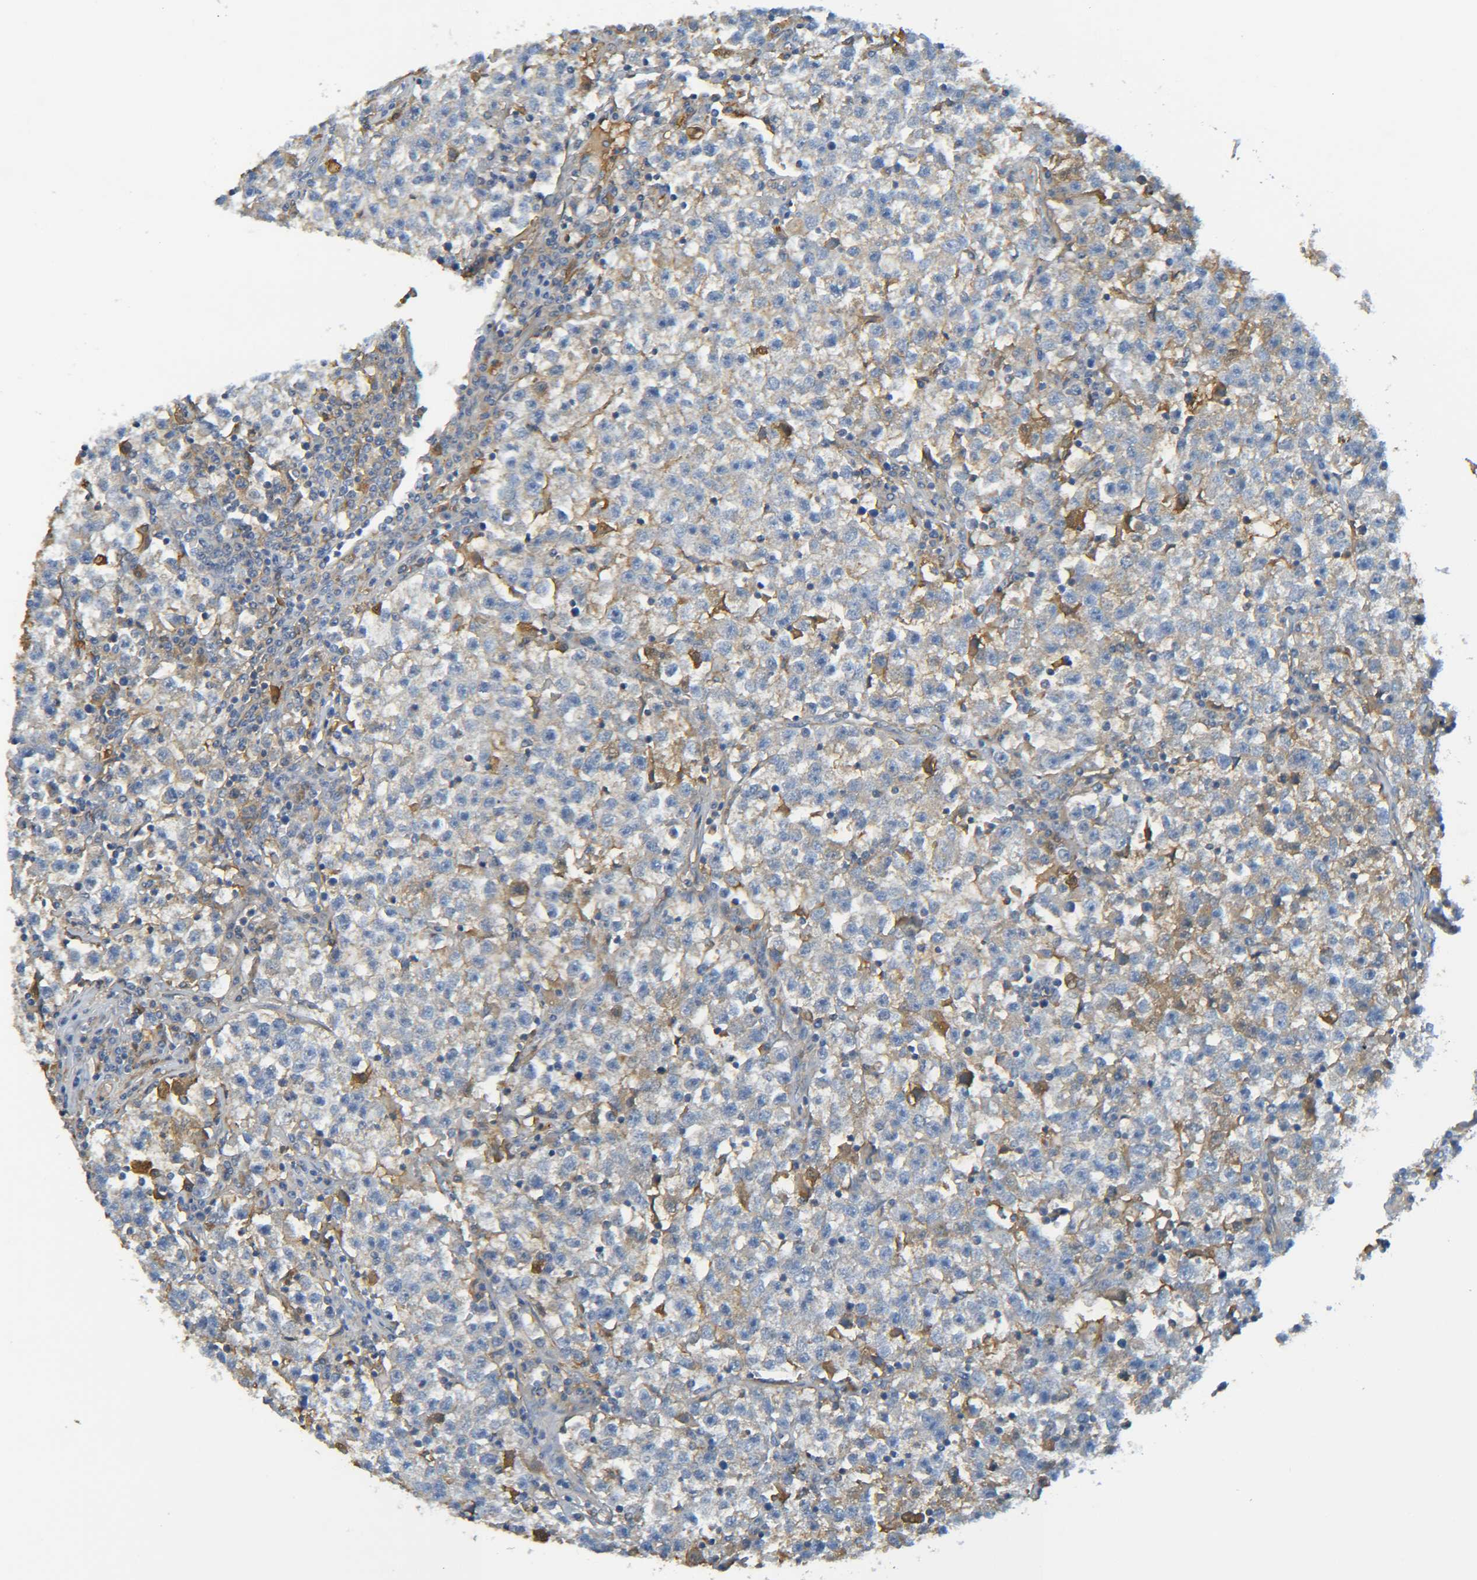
{"staining": {"intensity": "weak", "quantity": ">75%", "location": "cytoplasmic/membranous"}, "tissue": "testis cancer", "cell_type": "Tumor cells", "image_type": "cancer", "snomed": [{"axis": "morphology", "description": "Seminoma, NOS"}, {"axis": "topography", "description": "Testis"}], "caption": "DAB (3,3'-diaminobenzidine) immunohistochemical staining of testis cancer exhibits weak cytoplasmic/membranous protein staining in about >75% of tumor cells. (Brightfield microscopy of DAB IHC at high magnification).", "gene": "C1QA", "patient": {"sex": "male", "age": 22}}